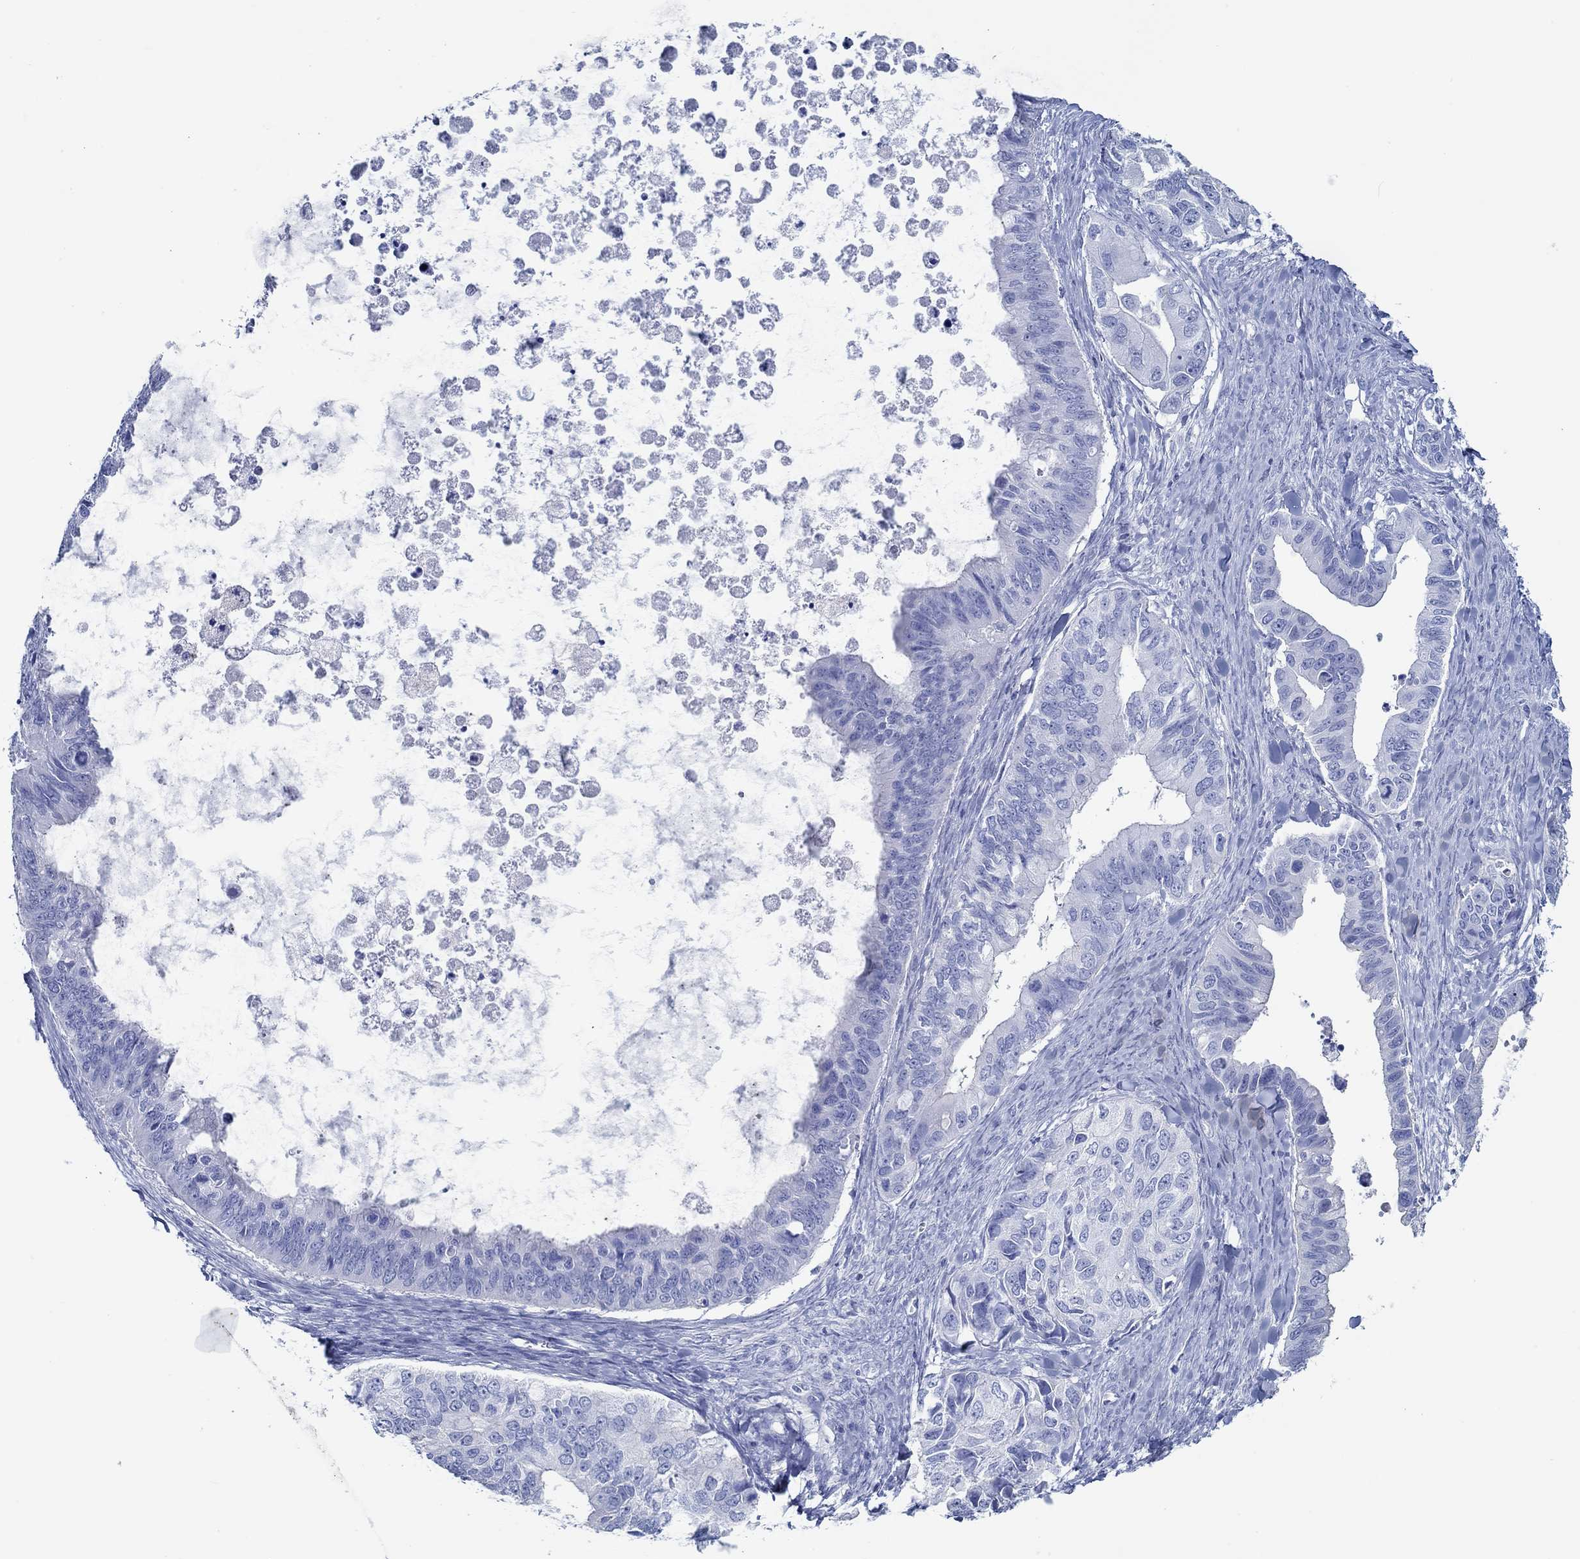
{"staining": {"intensity": "negative", "quantity": "none", "location": "none"}, "tissue": "ovarian cancer", "cell_type": "Tumor cells", "image_type": "cancer", "snomed": [{"axis": "morphology", "description": "Cystadenocarcinoma, mucinous, NOS"}, {"axis": "topography", "description": "Ovary"}], "caption": "IHC histopathology image of neoplastic tissue: human ovarian mucinous cystadenocarcinoma stained with DAB (3,3'-diaminobenzidine) reveals no significant protein expression in tumor cells.", "gene": "IGFBP6", "patient": {"sex": "female", "age": 76}}